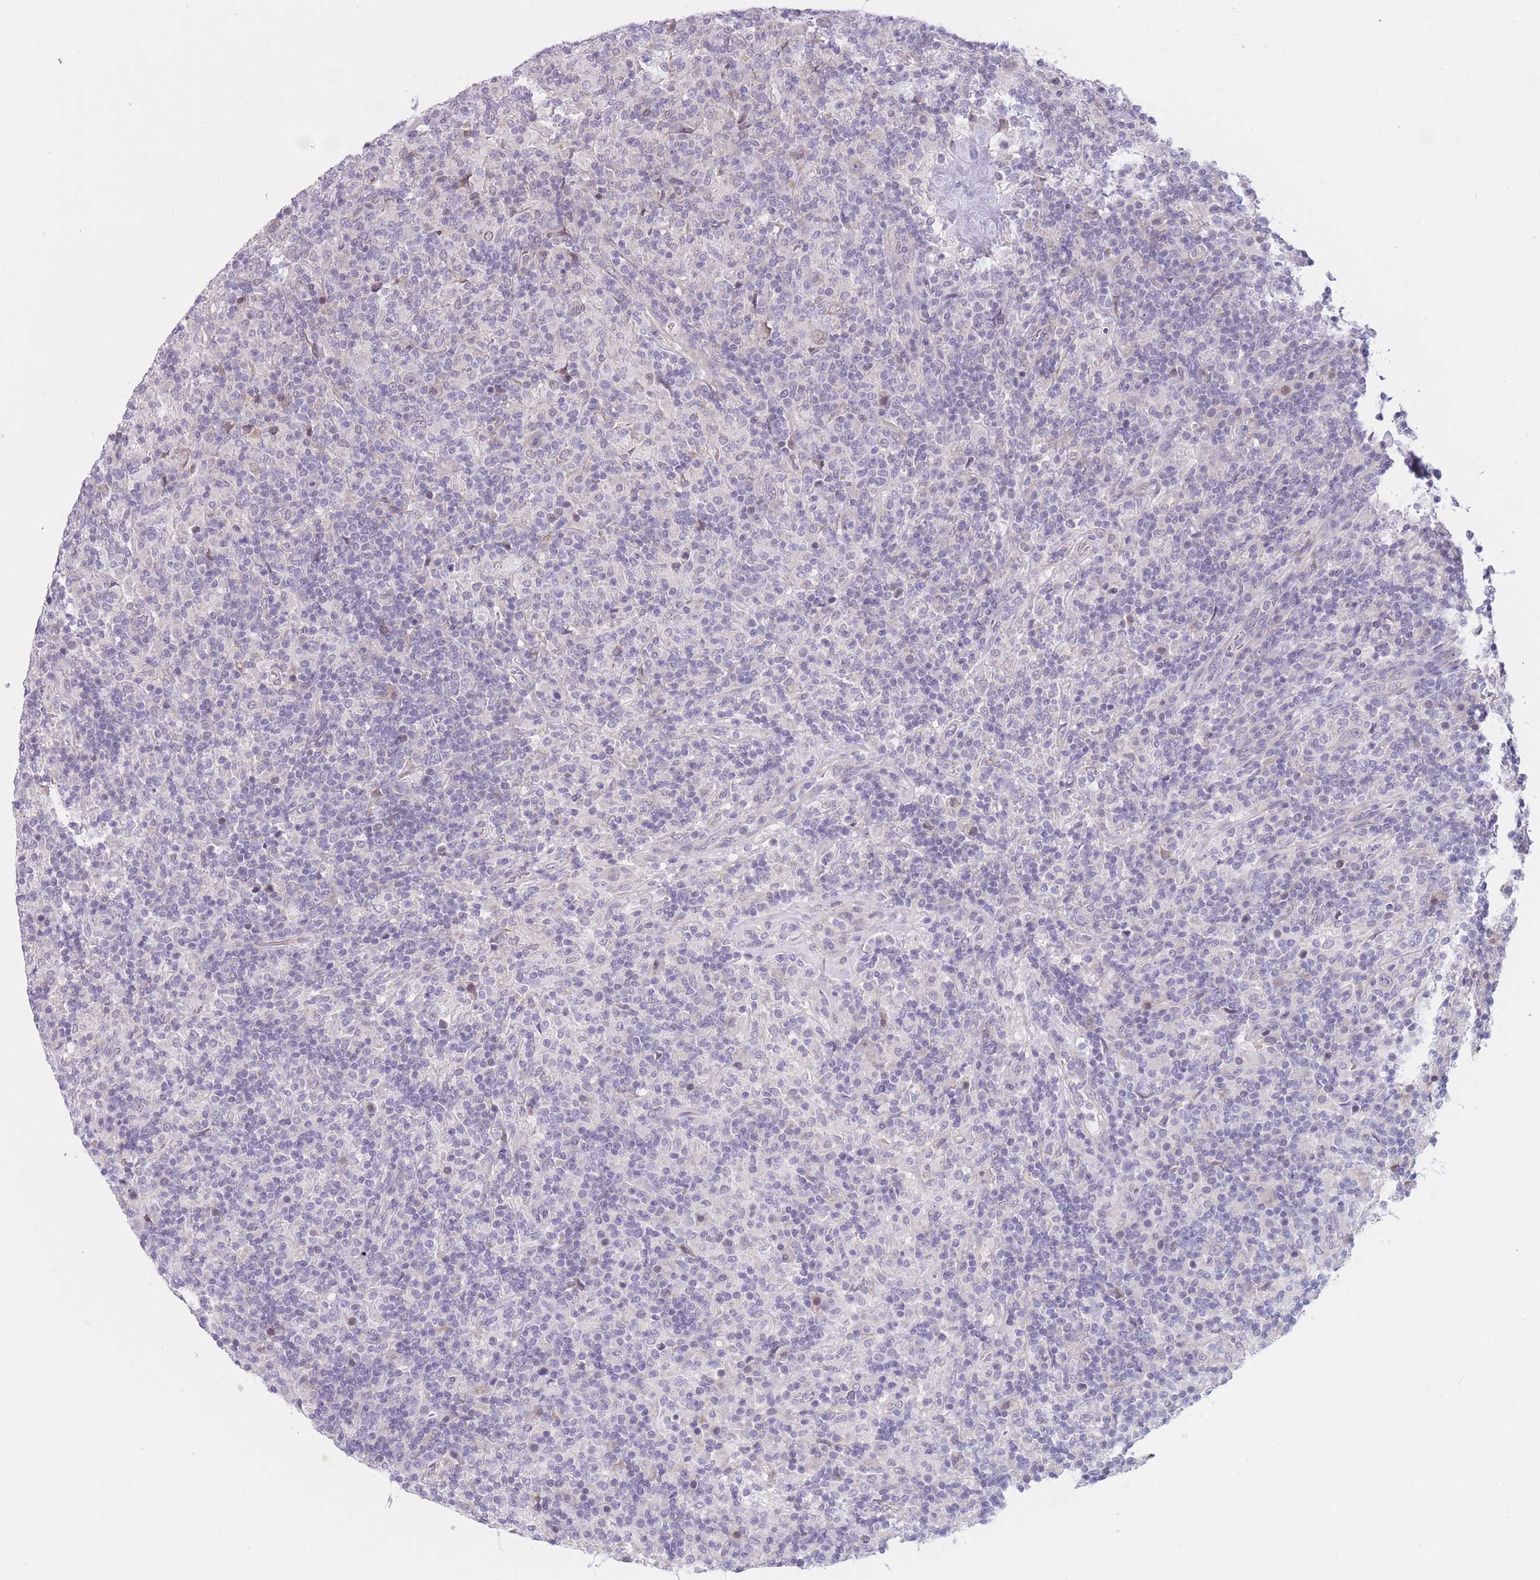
{"staining": {"intensity": "negative", "quantity": "none", "location": "none"}, "tissue": "lymphoma", "cell_type": "Tumor cells", "image_type": "cancer", "snomed": [{"axis": "morphology", "description": "Hodgkin's disease, NOS"}, {"axis": "topography", "description": "Lymph node"}], "caption": "Micrograph shows no significant protein staining in tumor cells of Hodgkin's disease. The staining is performed using DAB brown chromogen with nuclei counter-stained in using hematoxylin.", "gene": "COL27A1", "patient": {"sex": "male", "age": 70}}